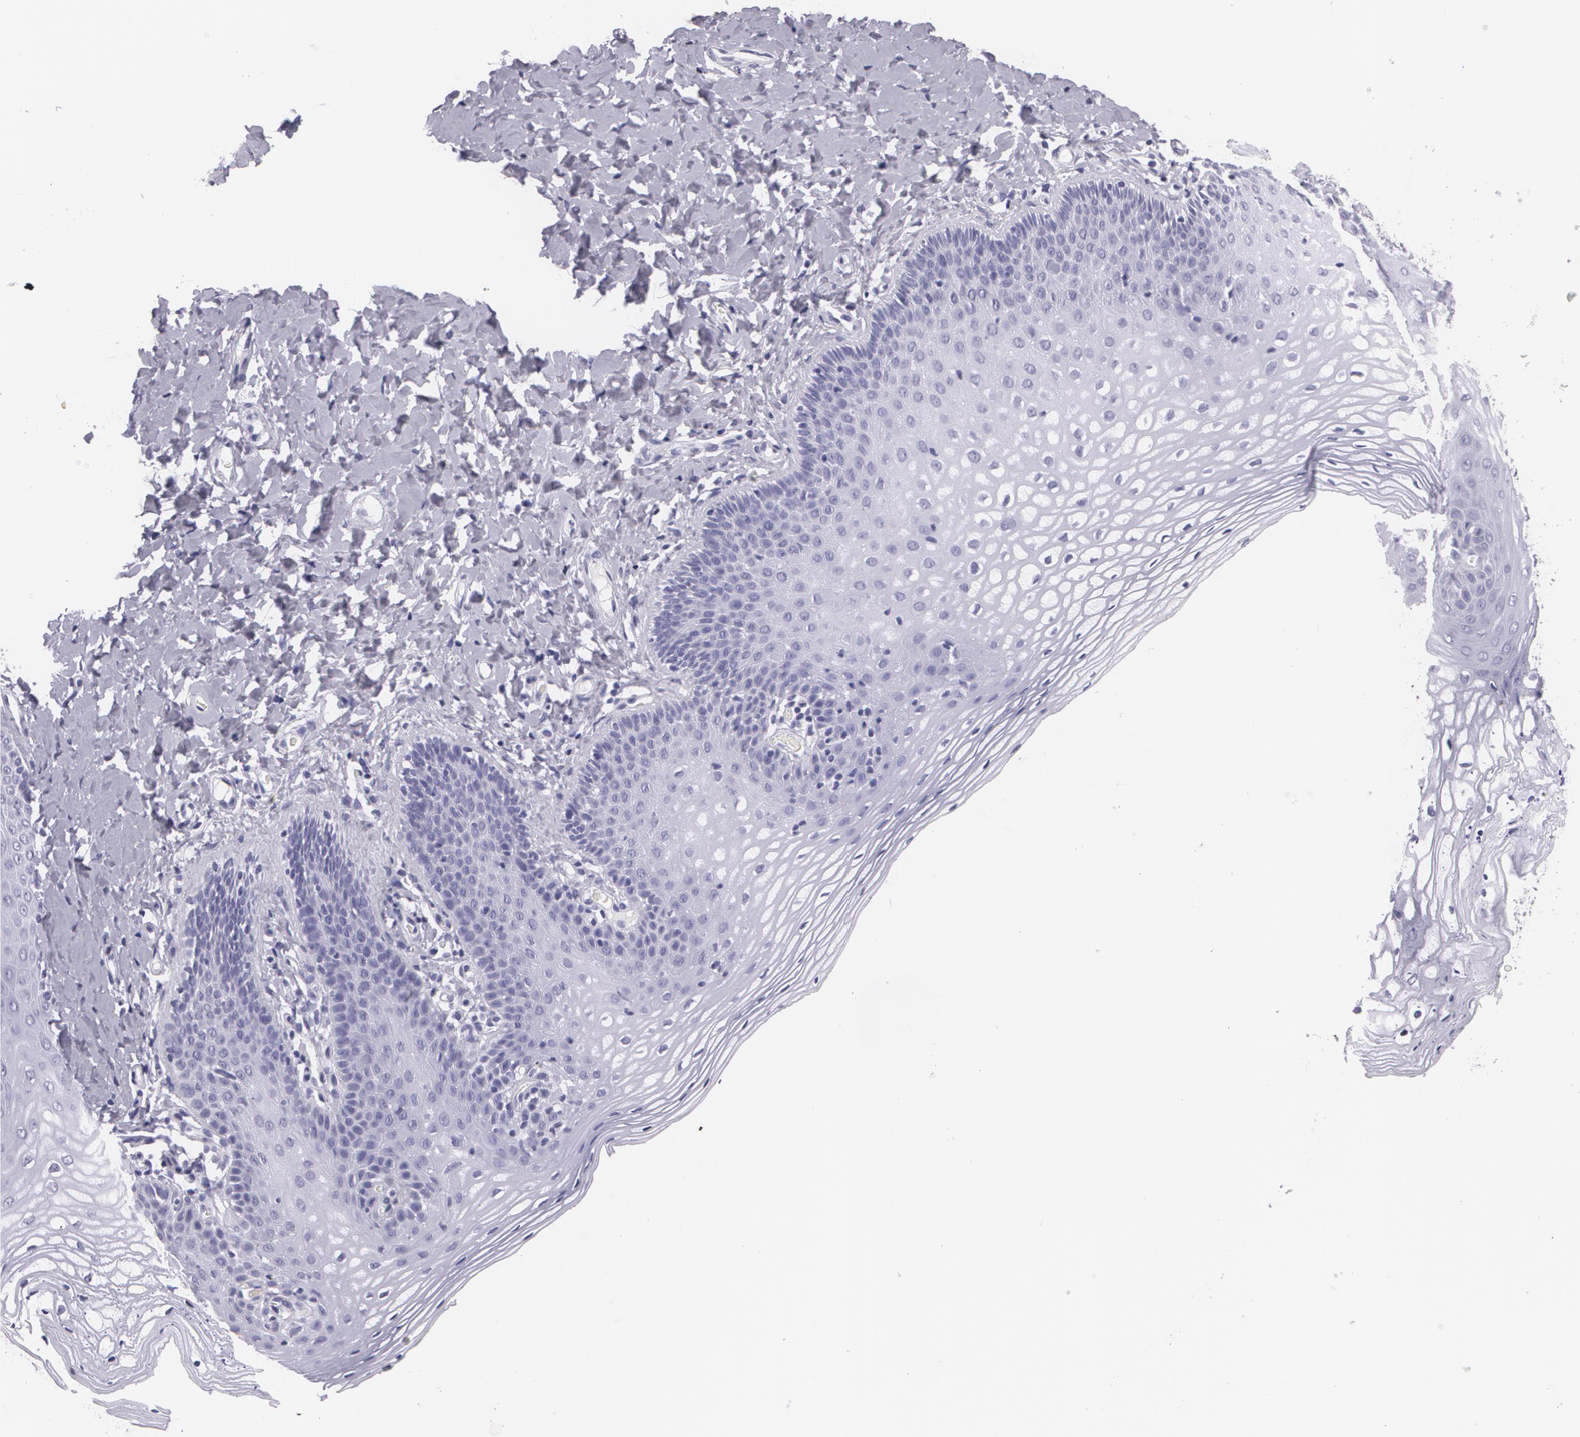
{"staining": {"intensity": "negative", "quantity": "none", "location": "none"}, "tissue": "vagina", "cell_type": "Squamous epithelial cells", "image_type": "normal", "snomed": [{"axis": "morphology", "description": "Normal tissue, NOS"}, {"axis": "topography", "description": "Vagina"}], "caption": "Squamous epithelial cells show no significant staining in benign vagina. Brightfield microscopy of IHC stained with DAB (brown) and hematoxylin (blue), captured at high magnification.", "gene": "DLG4", "patient": {"sex": "female", "age": 55}}